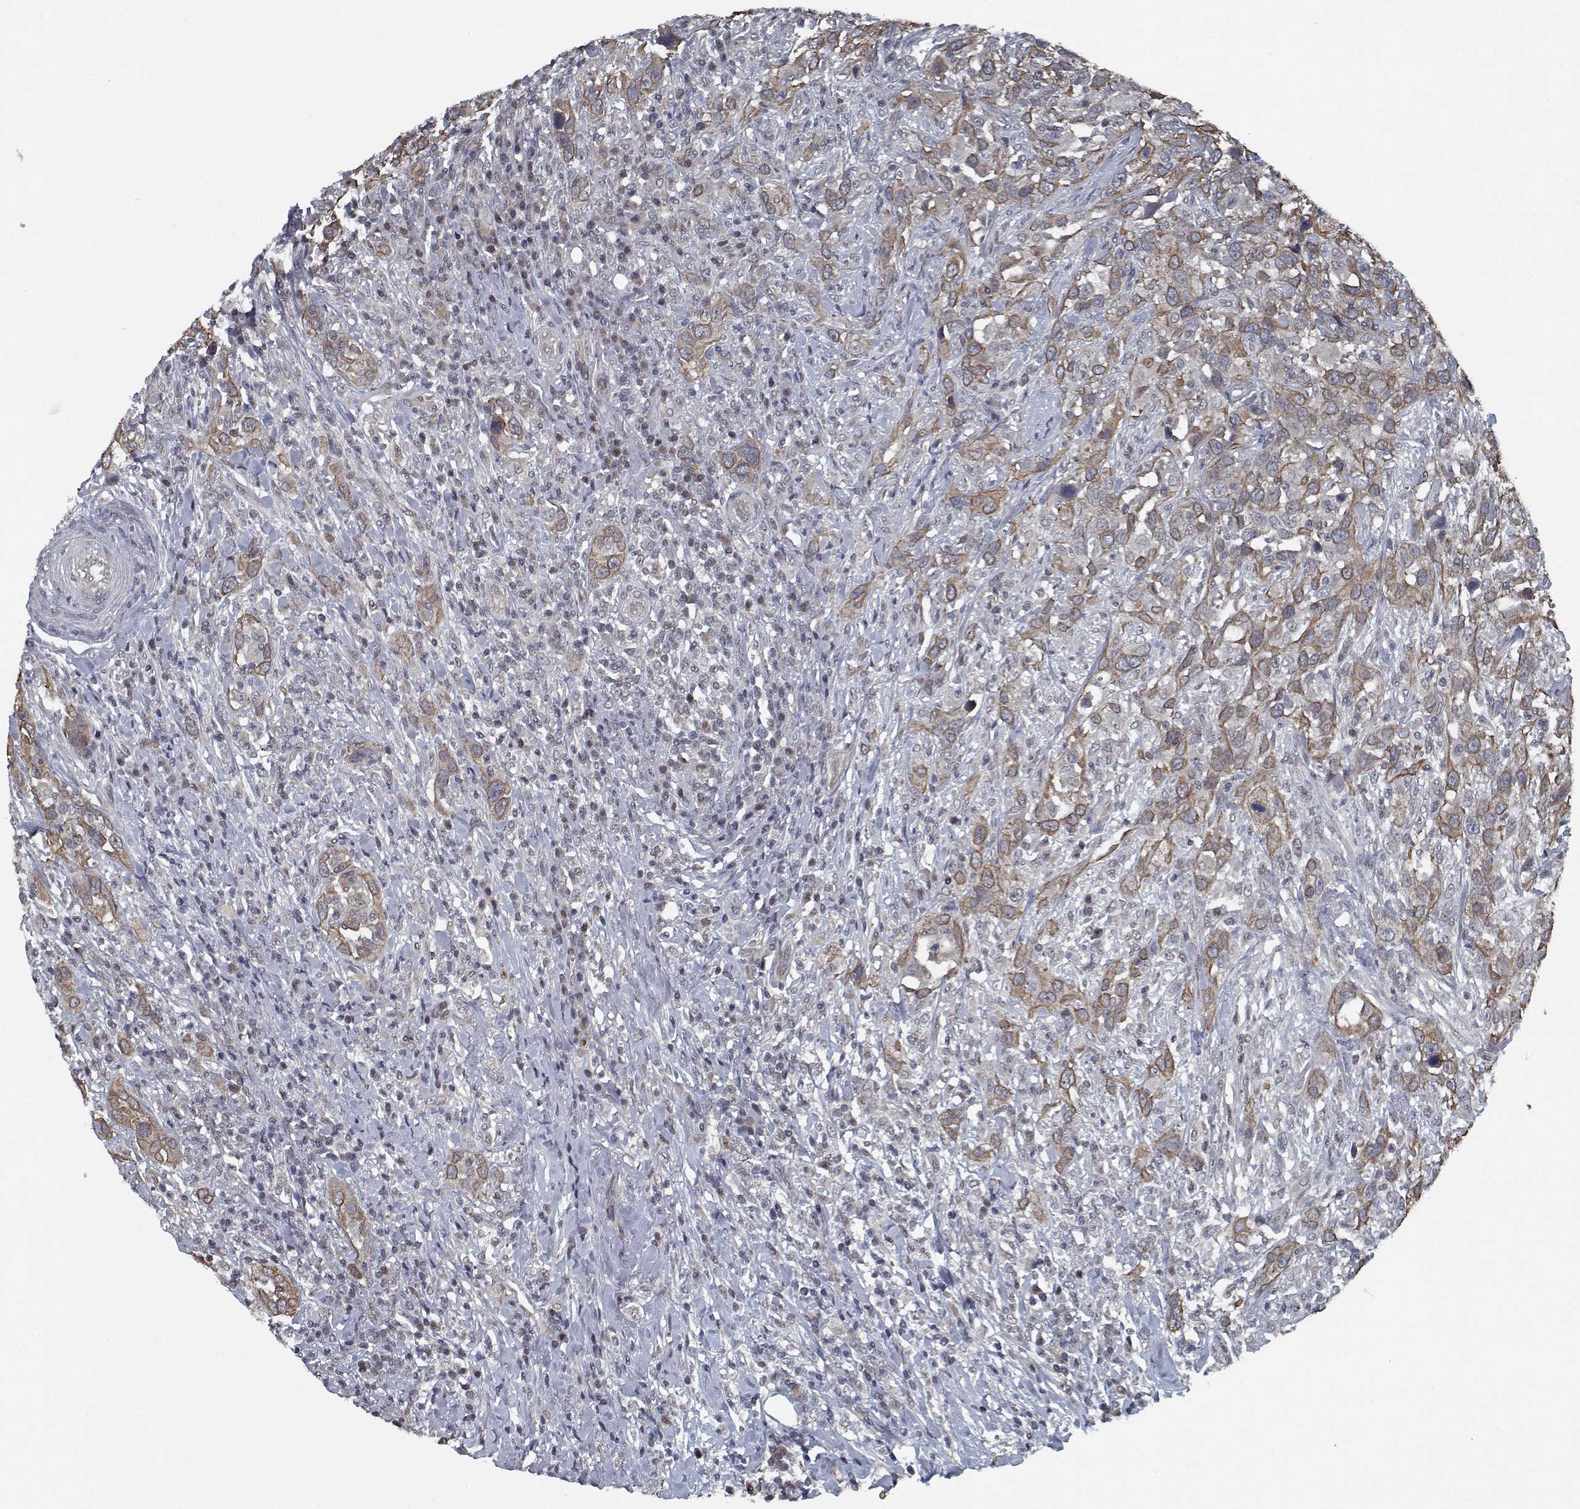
{"staining": {"intensity": "moderate", "quantity": ">75%", "location": "cytoplasmic/membranous"}, "tissue": "urothelial cancer", "cell_type": "Tumor cells", "image_type": "cancer", "snomed": [{"axis": "morphology", "description": "Urothelial carcinoma, NOS"}, {"axis": "morphology", "description": "Urothelial carcinoma, High grade"}, {"axis": "topography", "description": "Urinary bladder"}], "caption": "Immunohistochemical staining of high-grade urothelial carcinoma exhibits medium levels of moderate cytoplasmic/membranous protein positivity in approximately >75% of tumor cells.", "gene": "NLK", "patient": {"sex": "female", "age": 64}}